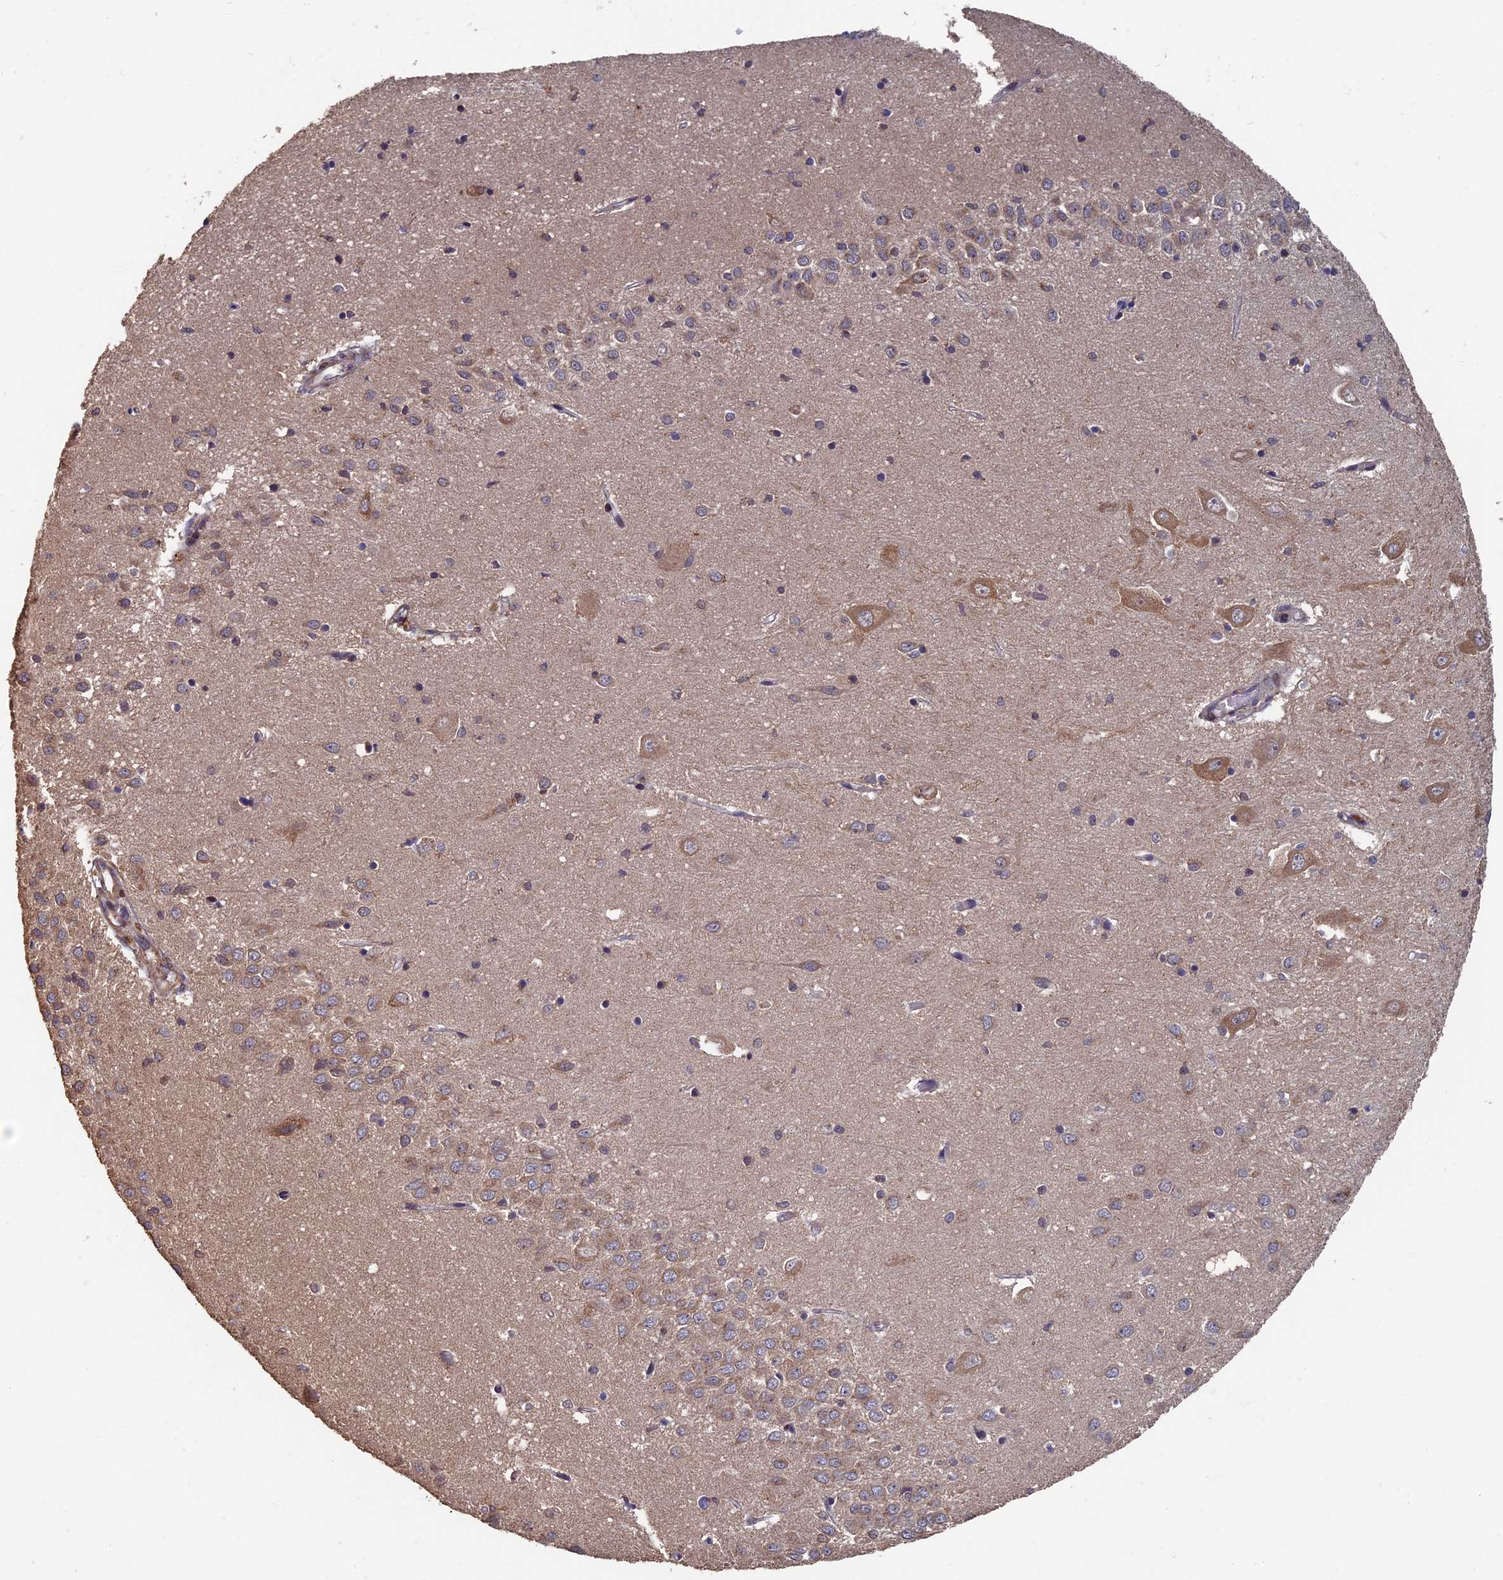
{"staining": {"intensity": "moderate", "quantity": ">75%", "location": "cytoplasmic/membranous"}, "tissue": "hippocampus", "cell_type": "Neuronal cells", "image_type": "normal", "snomed": [{"axis": "morphology", "description": "Normal tissue, NOS"}, {"axis": "topography", "description": "Hippocampus"}], "caption": "Hippocampus stained with immunohistochemistry (IHC) displays moderate cytoplasmic/membranous positivity in about >75% of neuronal cells. The staining was performed using DAB (3,3'-diaminobenzidine), with brown indicating positive protein expression. Nuclei are stained blue with hematoxylin.", "gene": "RASGRF1", "patient": {"sex": "female", "age": 64}}